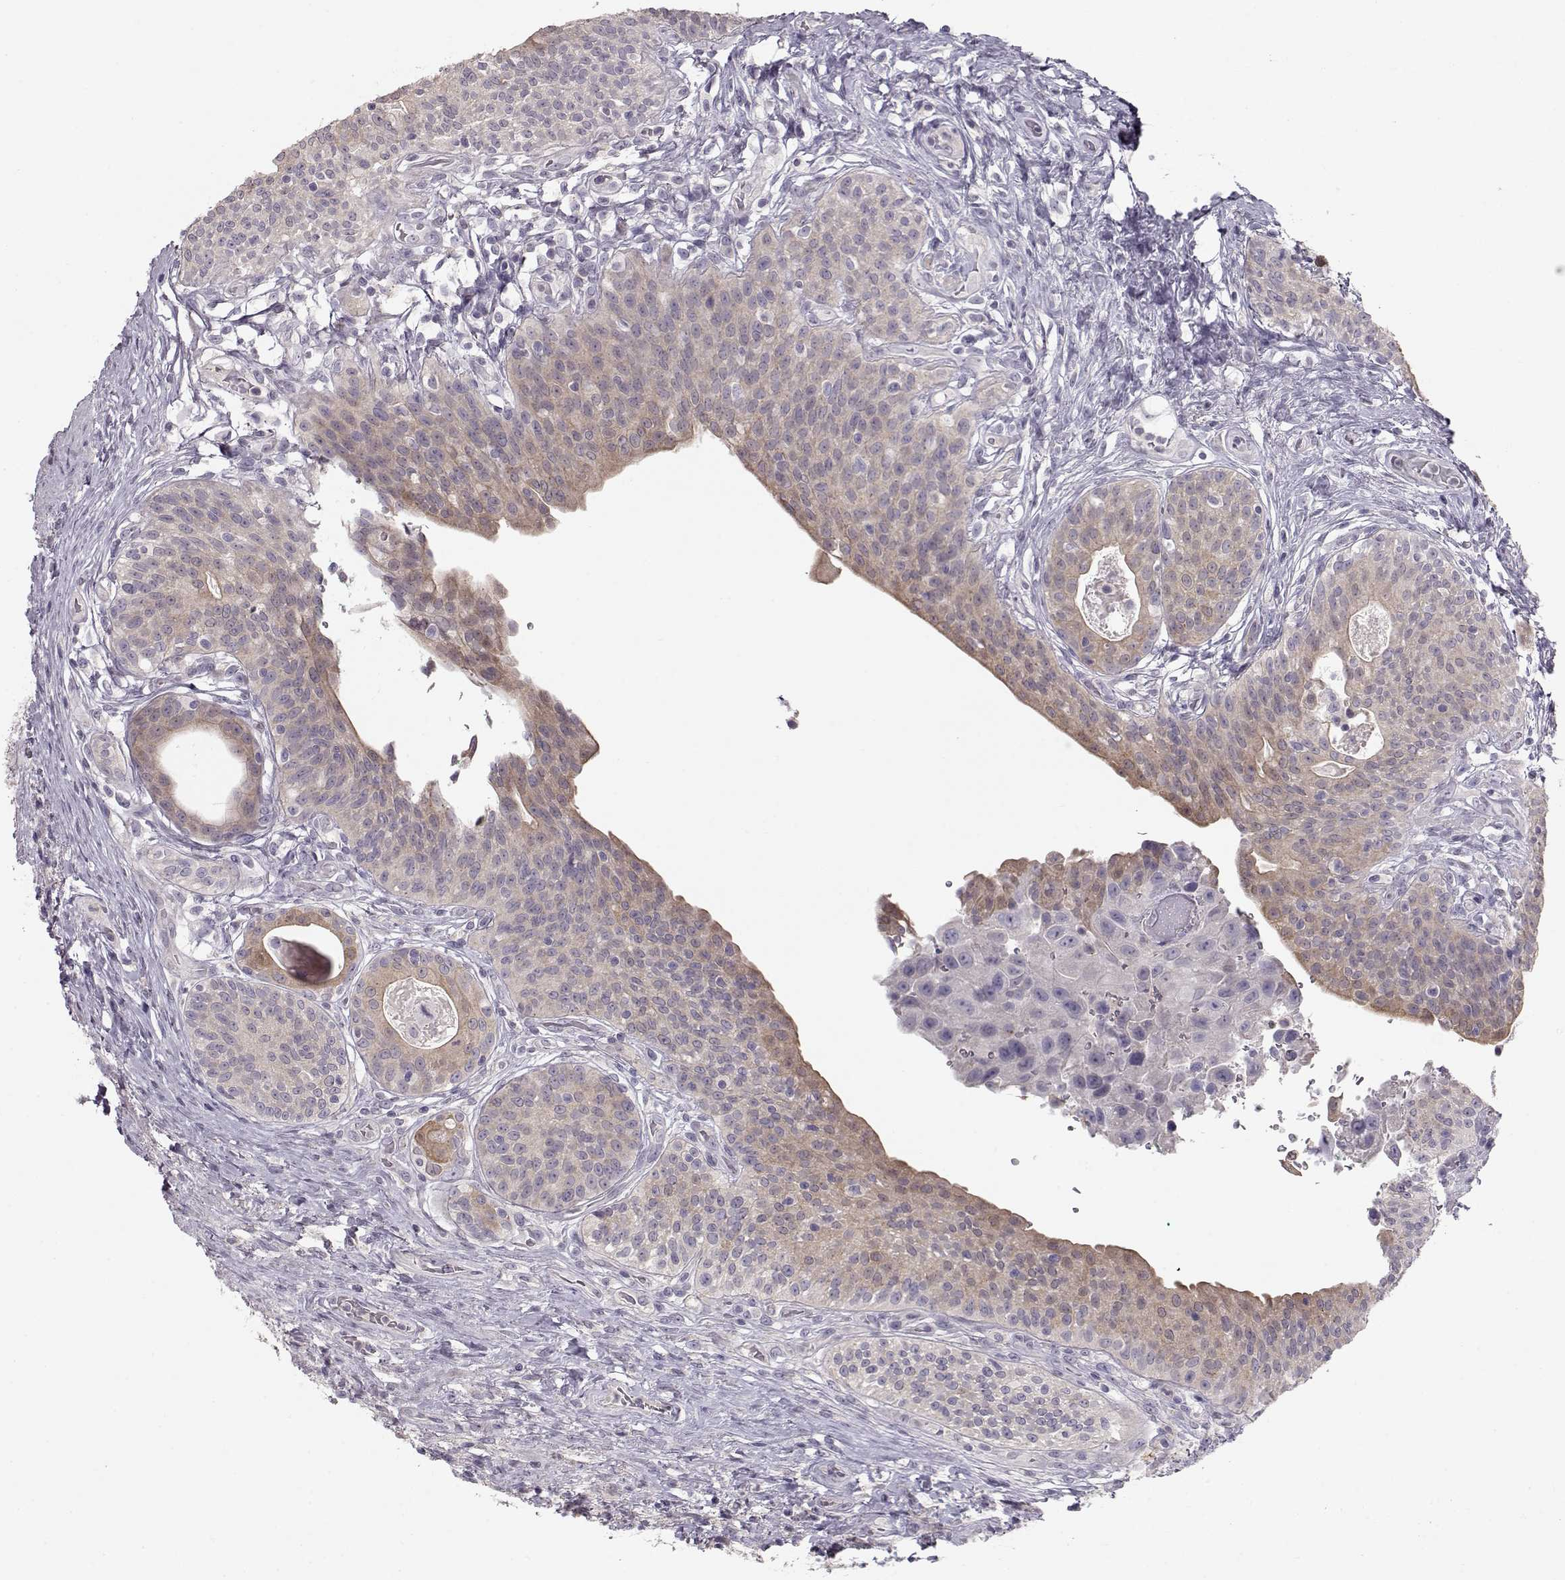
{"staining": {"intensity": "negative", "quantity": "none", "location": "none"}, "tissue": "urothelial cancer", "cell_type": "Tumor cells", "image_type": "cancer", "snomed": [{"axis": "morphology", "description": "Urothelial carcinoma, High grade"}, {"axis": "topography", "description": "Urinary bladder"}], "caption": "This micrograph is of urothelial cancer stained with immunohistochemistry (IHC) to label a protein in brown with the nuclei are counter-stained blue. There is no expression in tumor cells.", "gene": "GRK1", "patient": {"sex": "male", "age": 79}}